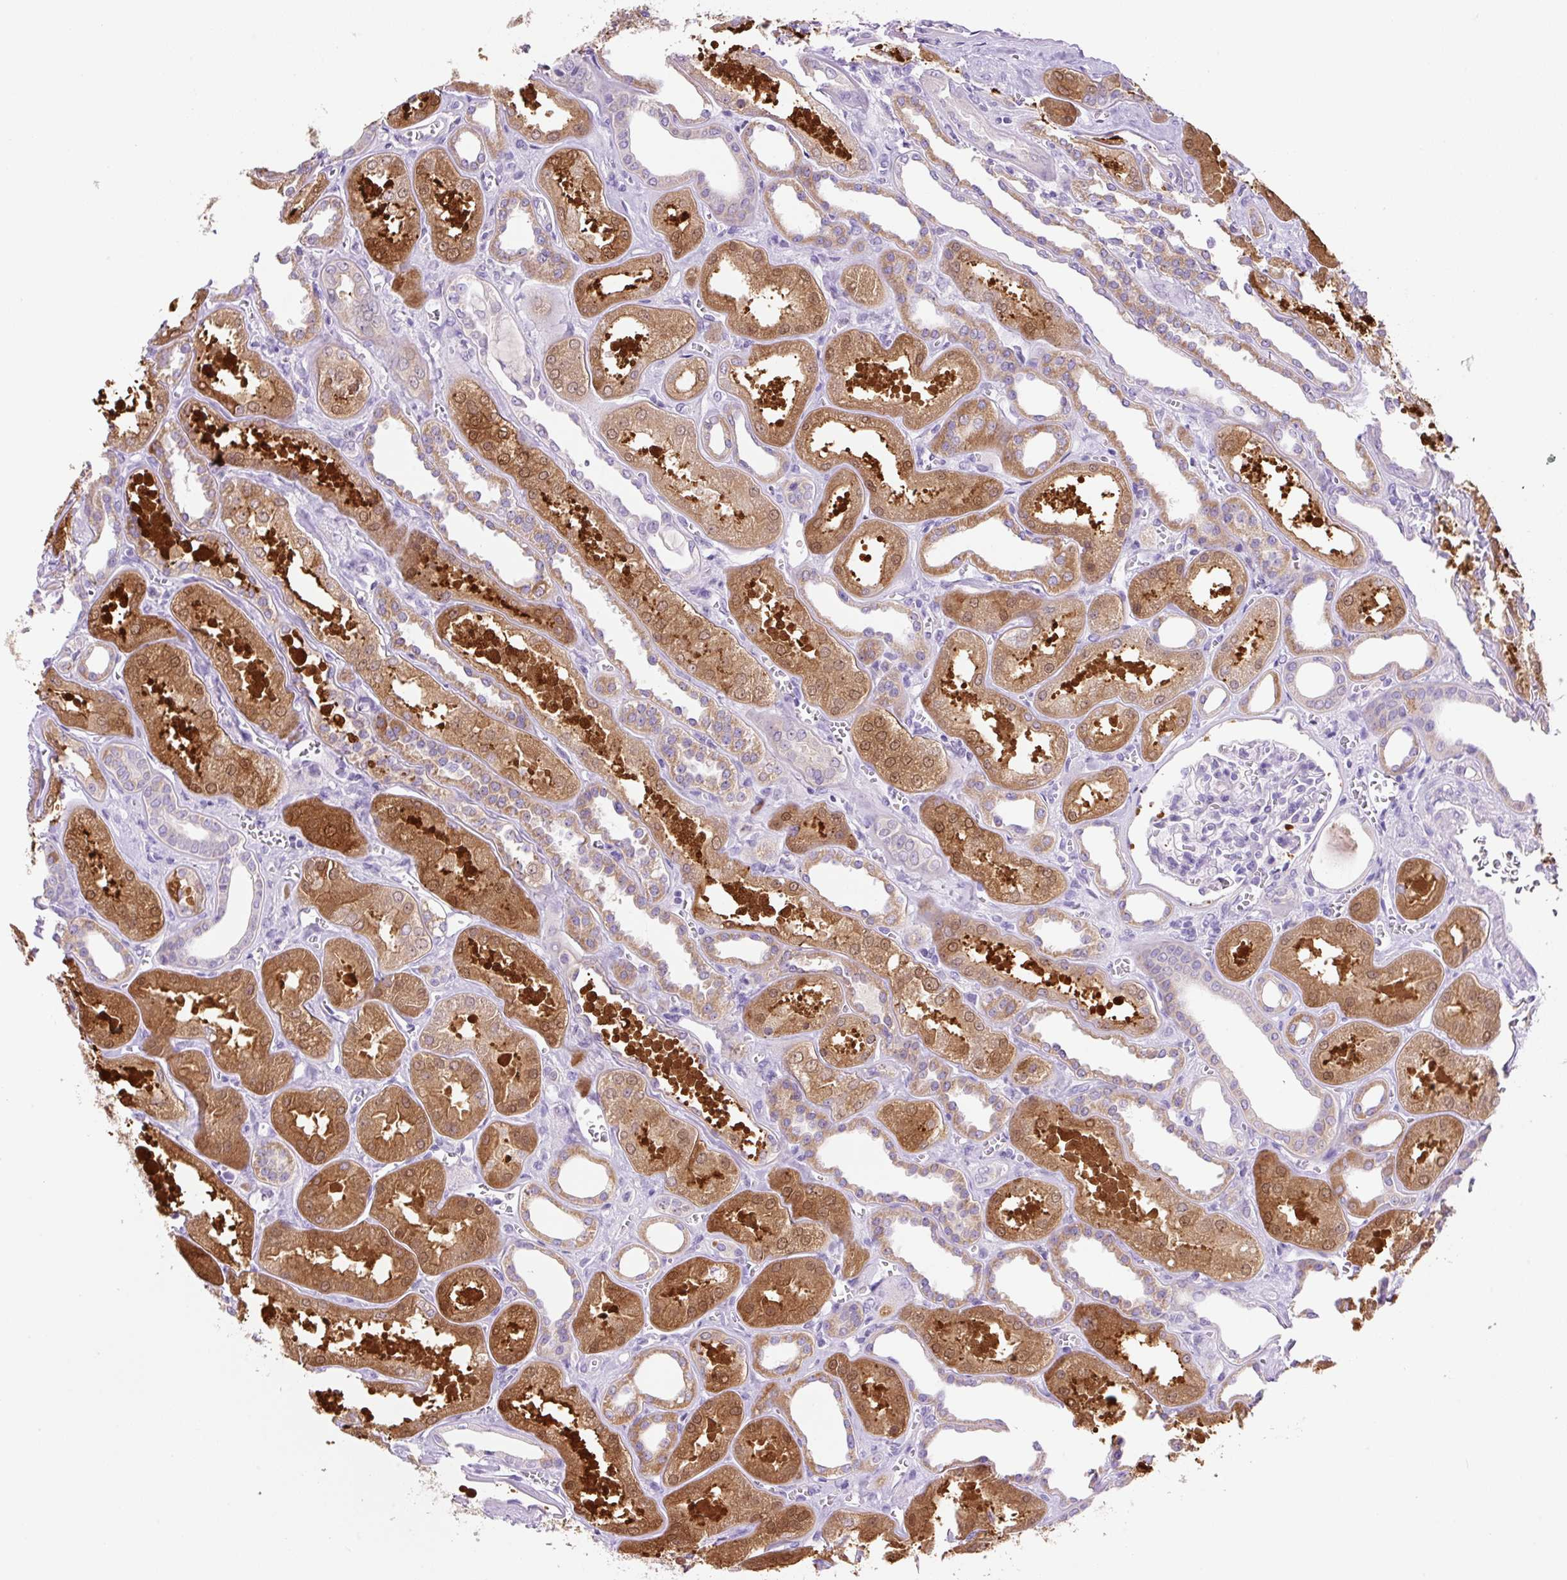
{"staining": {"intensity": "negative", "quantity": "none", "location": "none"}, "tissue": "kidney", "cell_type": "Cells in glomeruli", "image_type": "normal", "snomed": [{"axis": "morphology", "description": "Normal tissue, NOS"}, {"axis": "morphology", "description": "Adenocarcinoma, NOS"}, {"axis": "topography", "description": "Kidney"}], "caption": "The immunohistochemistry (IHC) photomicrograph has no significant staining in cells in glomeruli of kidney.", "gene": "NDST3", "patient": {"sex": "female", "age": 68}}